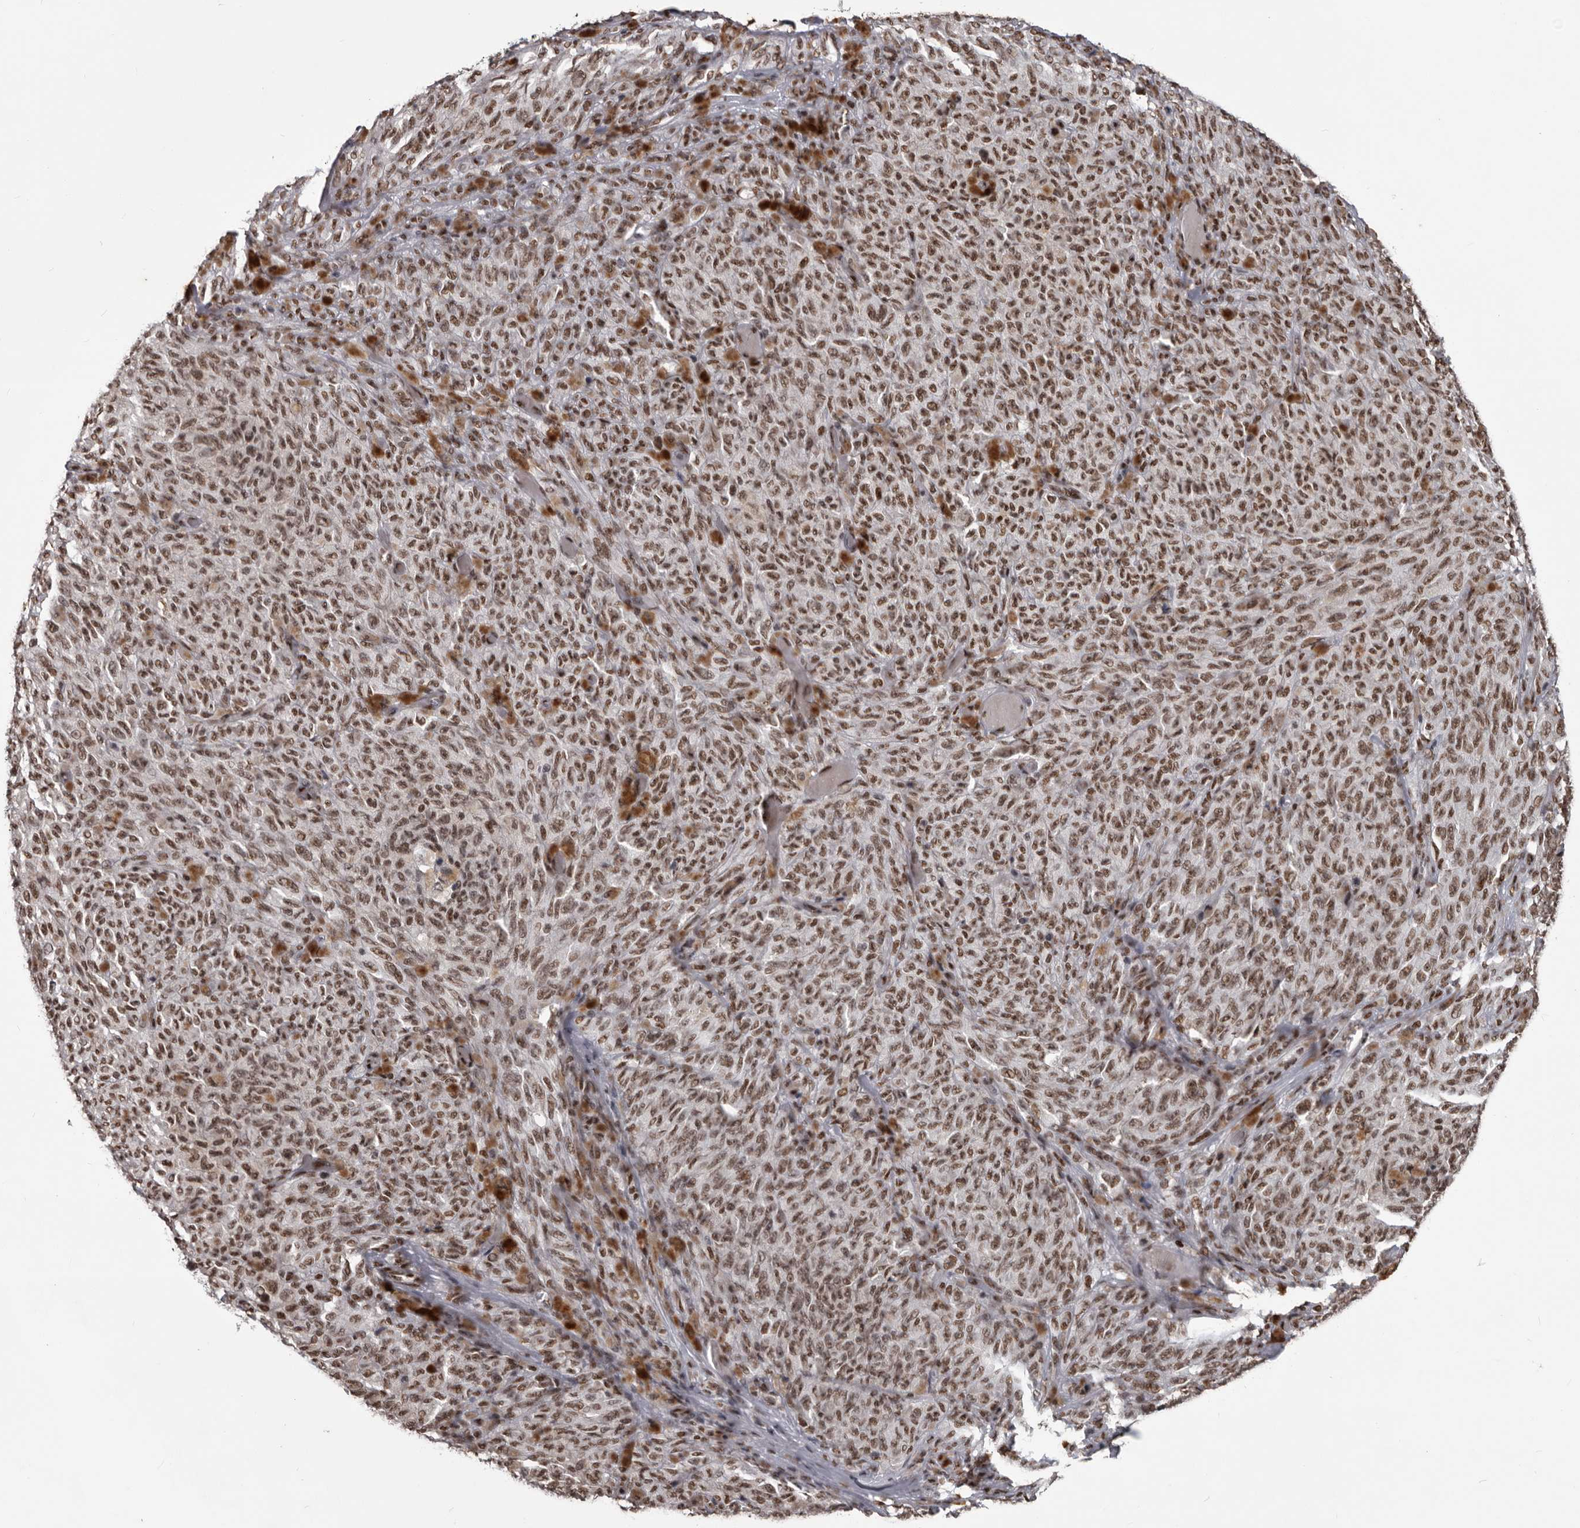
{"staining": {"intensity": "moderate", "quantity": ">75%", "location": "nuclear"}, "tissue": "melanoma", "cell_type": "Tumor cells", "image_type": "cancer", "snomed": [{"axis": "morphology", "description": "Malignant melanoma, NOS"}, {"axis": "topography", "description": "Skin"}], "caption": "Melanoma stained with immunohistochemistry (IHC) displays moderate nuclear positivity in approximately >75% of tumor cells.", "gene": "NUMA1", "patient": {"sex": "female", "age": 82}}